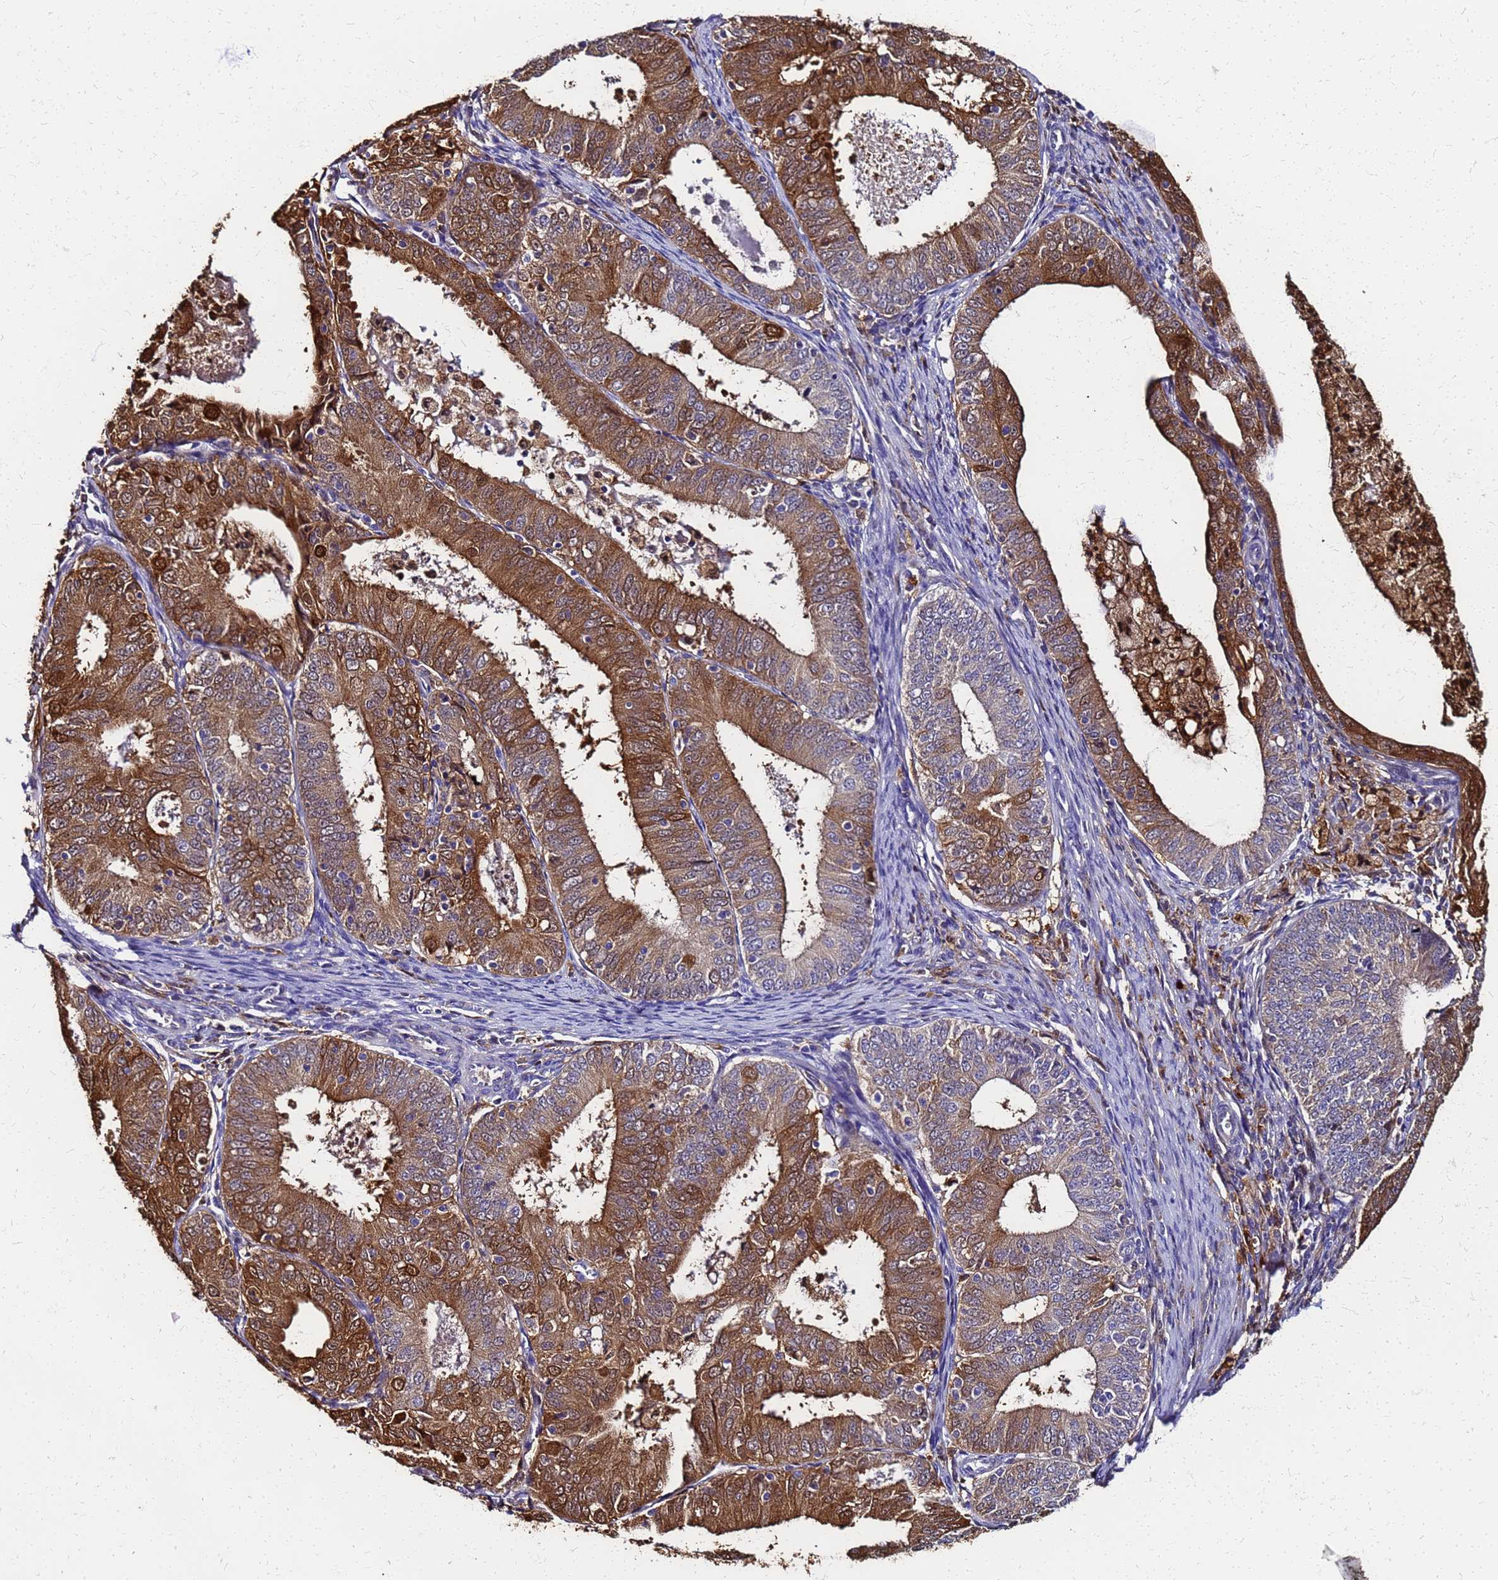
{"staining": {"intensity": "strong", "quantity": ">75%", "location": "cytoplasmic/membranous,nuclear"}, "tissue": "endometrial cancer", "cell_type": "Tumor cells", "image_type": "cancer", "snomed": [{"axis": "morphology", "description": "Adenocarcinoma, NOS"}, {"axis": "topography", "description": "Endometrium"}], "caption": "An immunohistochemistry histopathology image of neoplastic tissue is shown. Protein staining in brown highlights strong cytoplasmic/membranous and nuclear positivity in endometrial cancer within tumor cells.", "gene": "S100A11", "patient": {"sex": "female", "age": 57}}